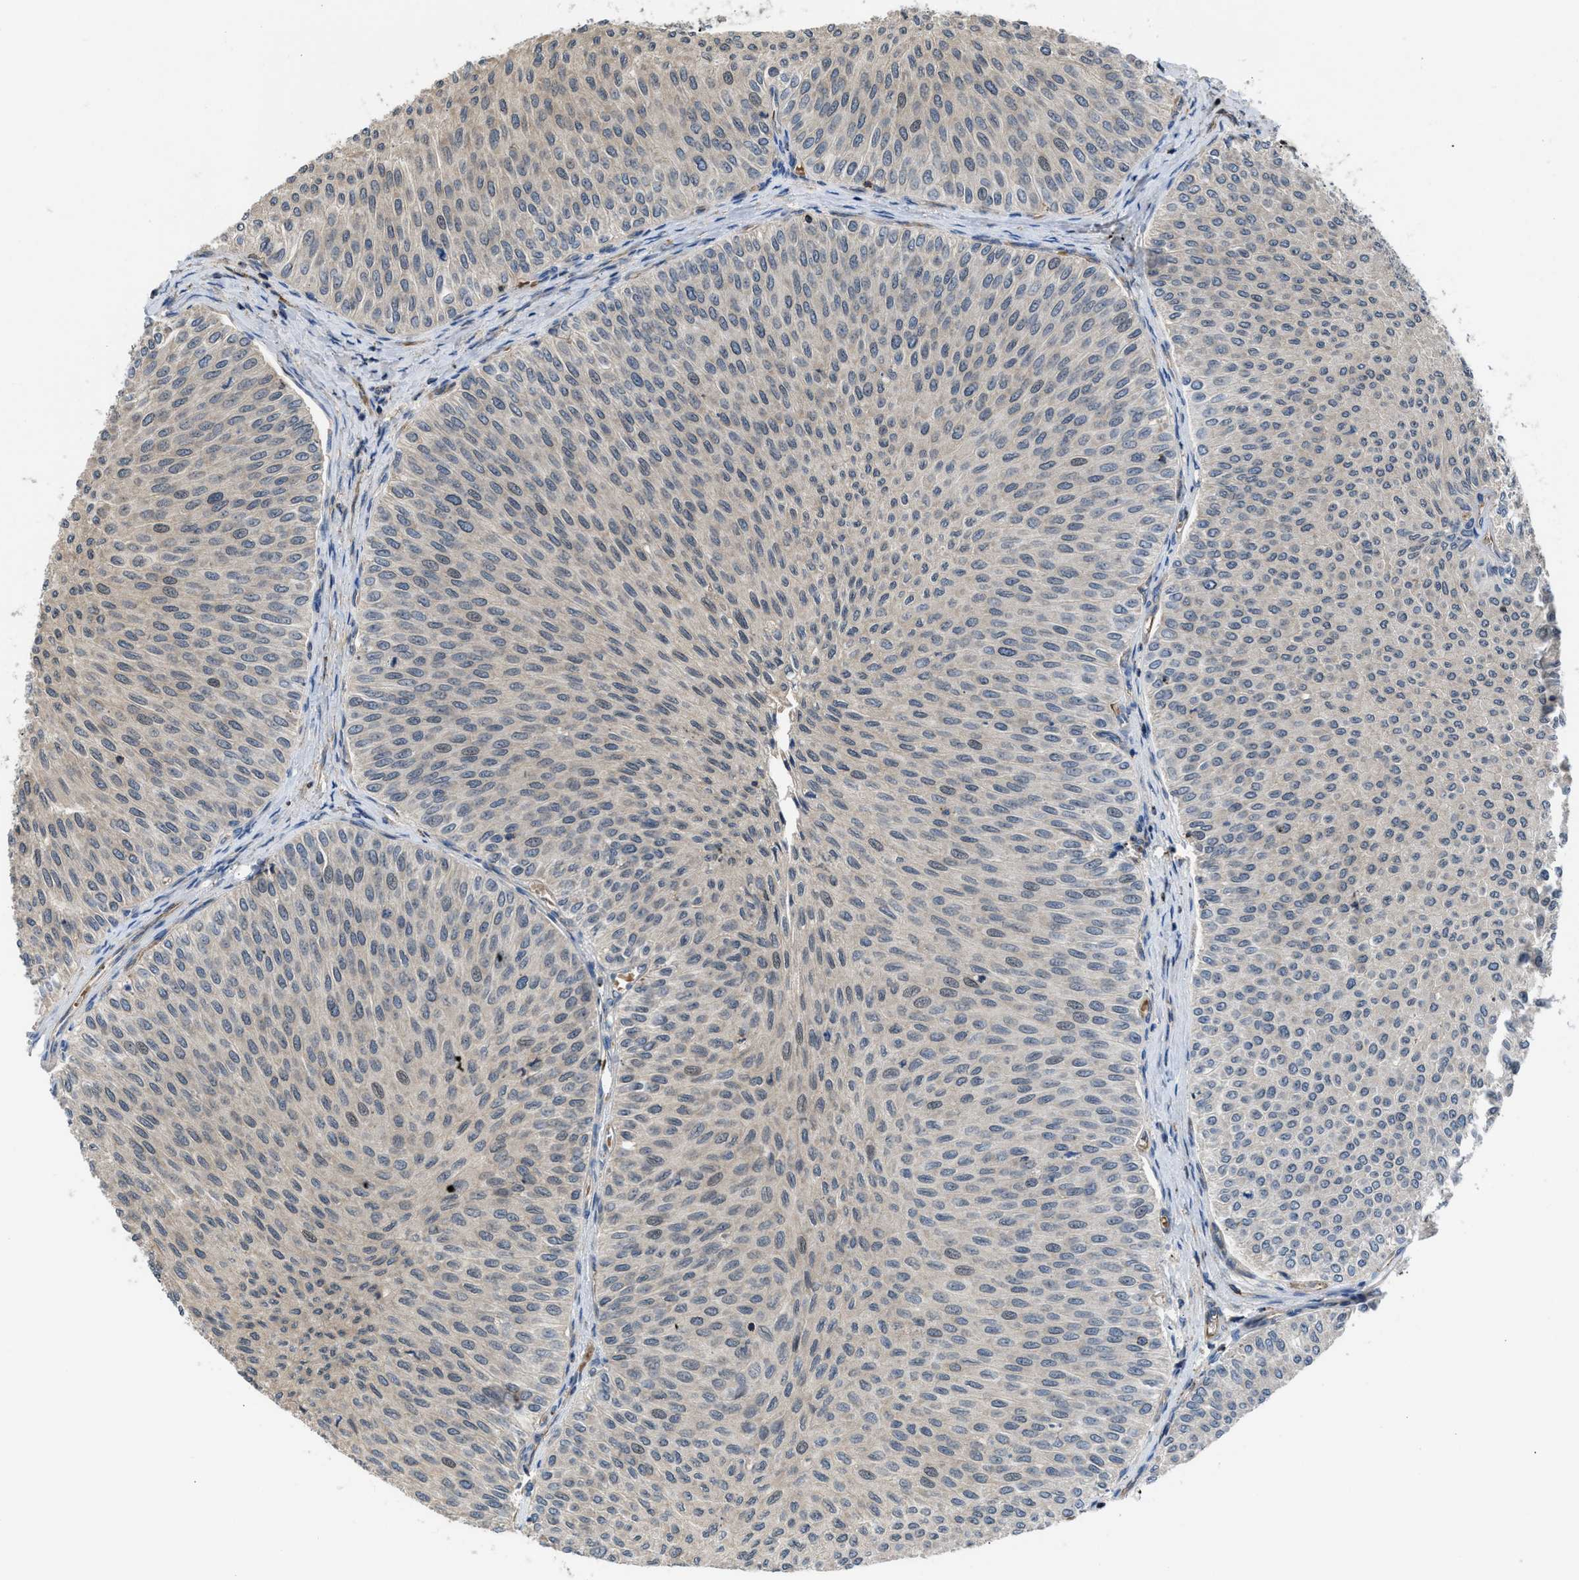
{"staining": {"intensity": "negative", "quantity": "none", "location": "none"}, "tissue": "urothelial cancer", "cell_type": "Tumor cells", "image_type": "cancer", "snomed": [{"axis": "morphology", "description": "Urothelial carcinoma, Low grade"}, {"axis": "topography", "description": "Urinary bladder"}], "caption": "A micrograph of low-grade urothelial carcinoma stained for a protein reveals no brown staining in tumor cells.", "gene": "GPATCH2L", "patient": {"sex": "male", "age": 78}}